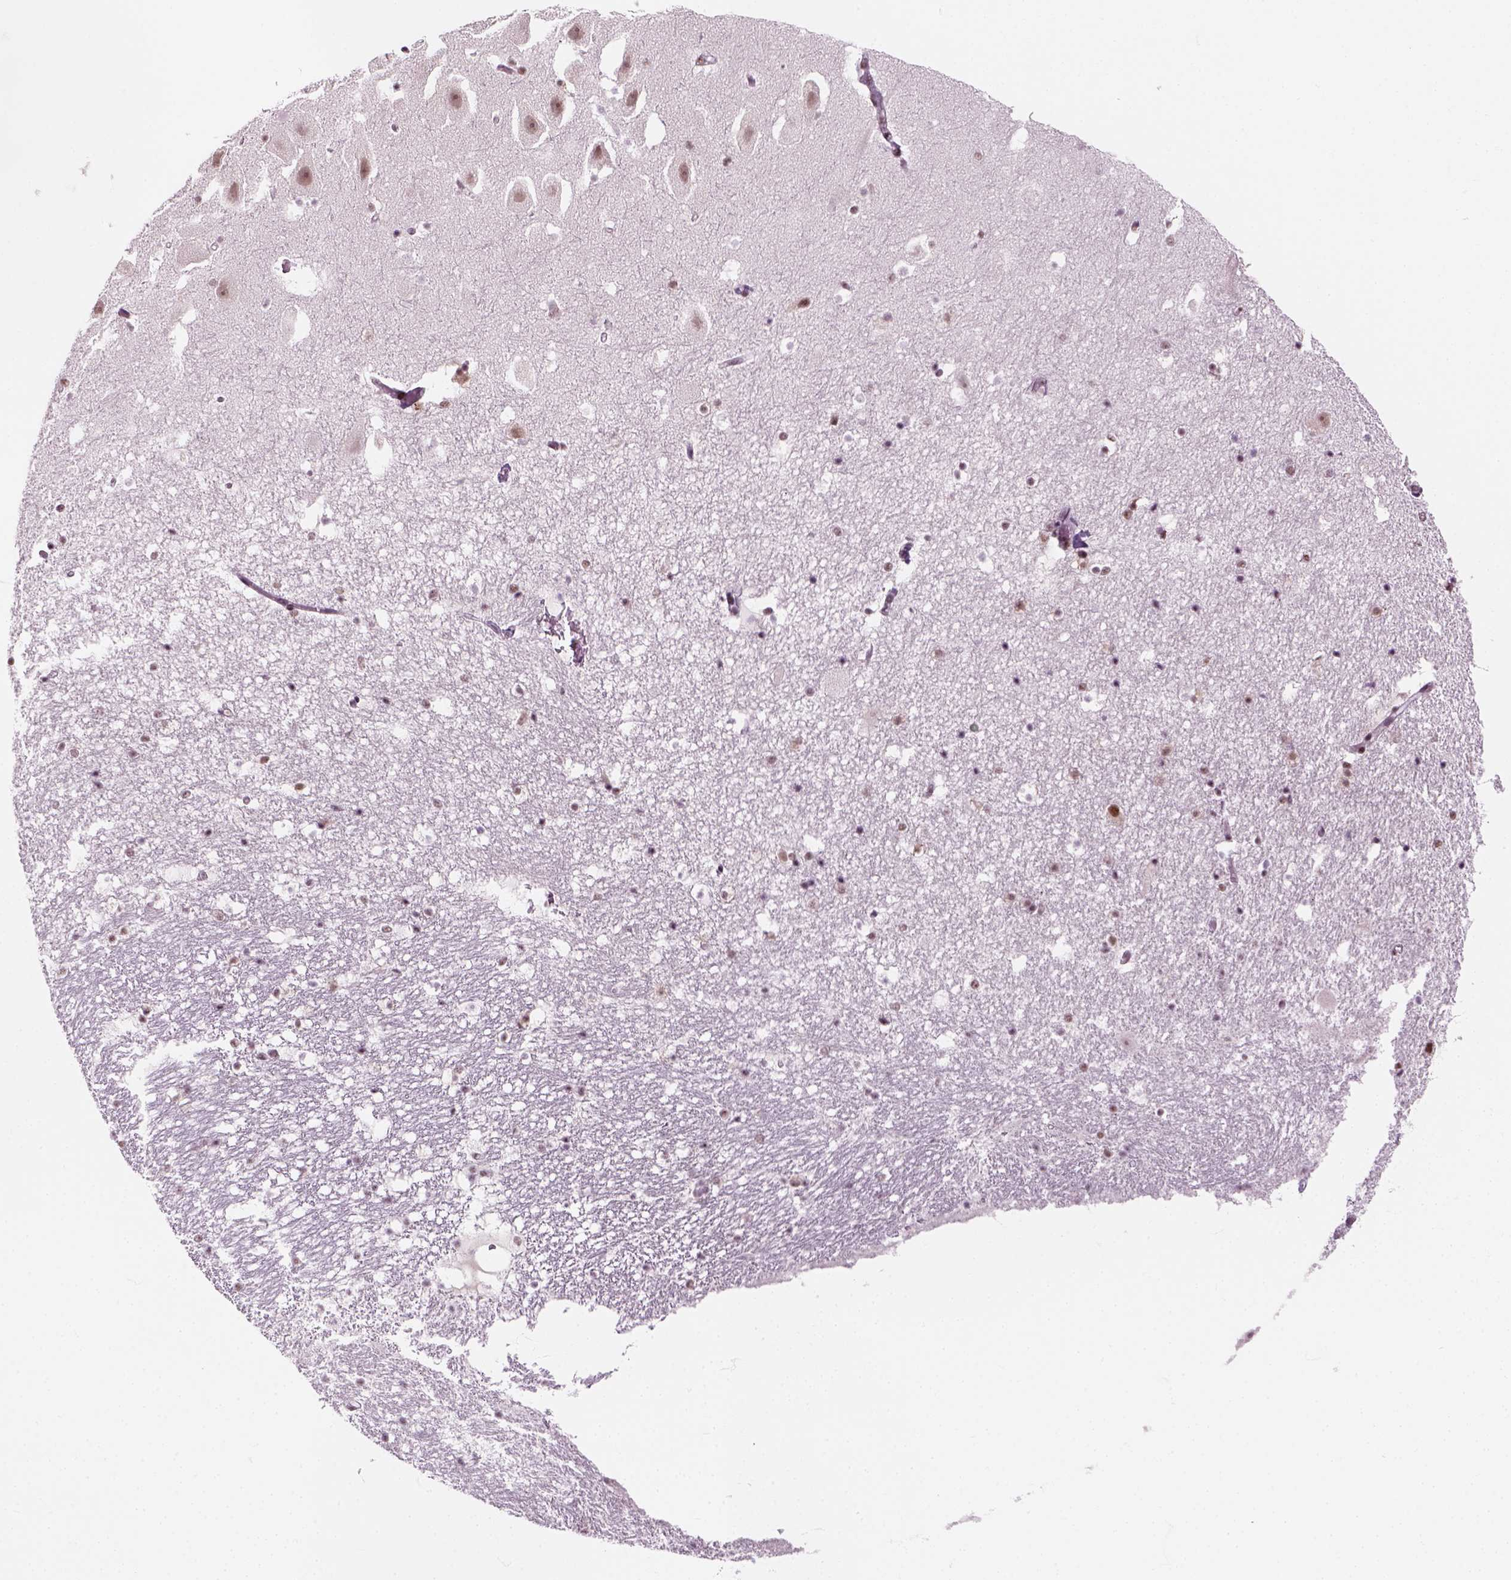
{"staining": {"intensity": "moderate", "quantity": "25%-75%", "location": "nuclear"}, "tissue": "hippocampus", "cell_type": "Glial cells", "image_type": "normal", "snomed": [{"axis": "morphology", "description": "Normal tissue, NOS"}, {"axis": "topography", "description": "Hippocampus"}], "caption": "Immunohistochemical staining of unremarkable hippocampus demonstrates moderate nuclear protein staining in about 25%-75% of glial cells.", "gene": "GTF2F1", "patient": {"sex": "male", "age": 26}}